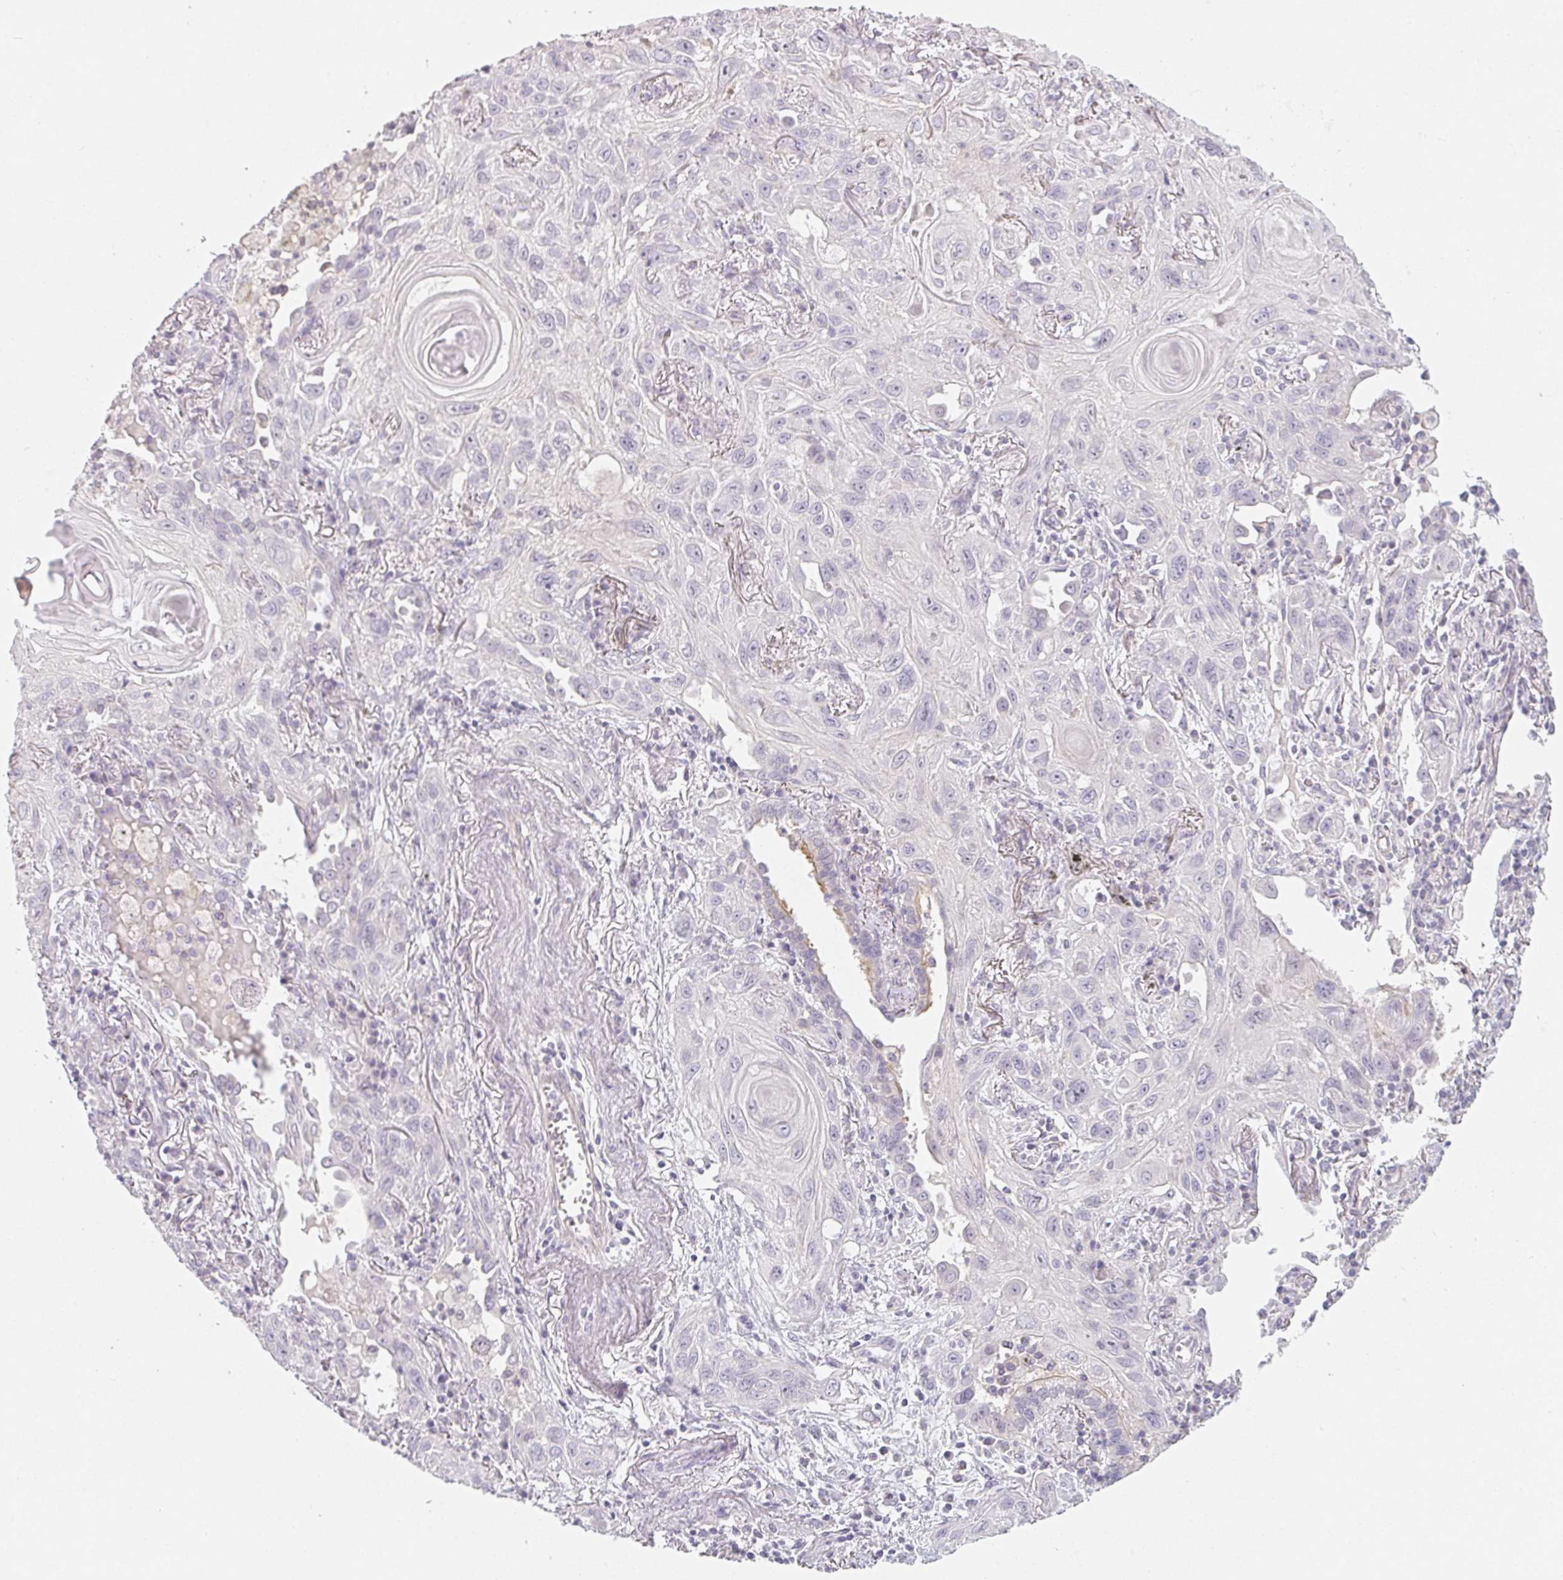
{"staining": {"intensity": "negative", "quantity": "none", "location": "none"}, "tissue": "lung cancer", "cell_type": "Tumor cells", "image_type": "cancer", "snomed": [{"axis": "morphology", "description": "Squamous cell carcinoma, NOS"}, {"axis": "topography", "description": "Lung"}], "caption": "Protein analysis of lung cancer demonstrates no significant expression in tumor cells.", "gene": "LRRC23", "patient": {"sex": "male", "age": 79}}